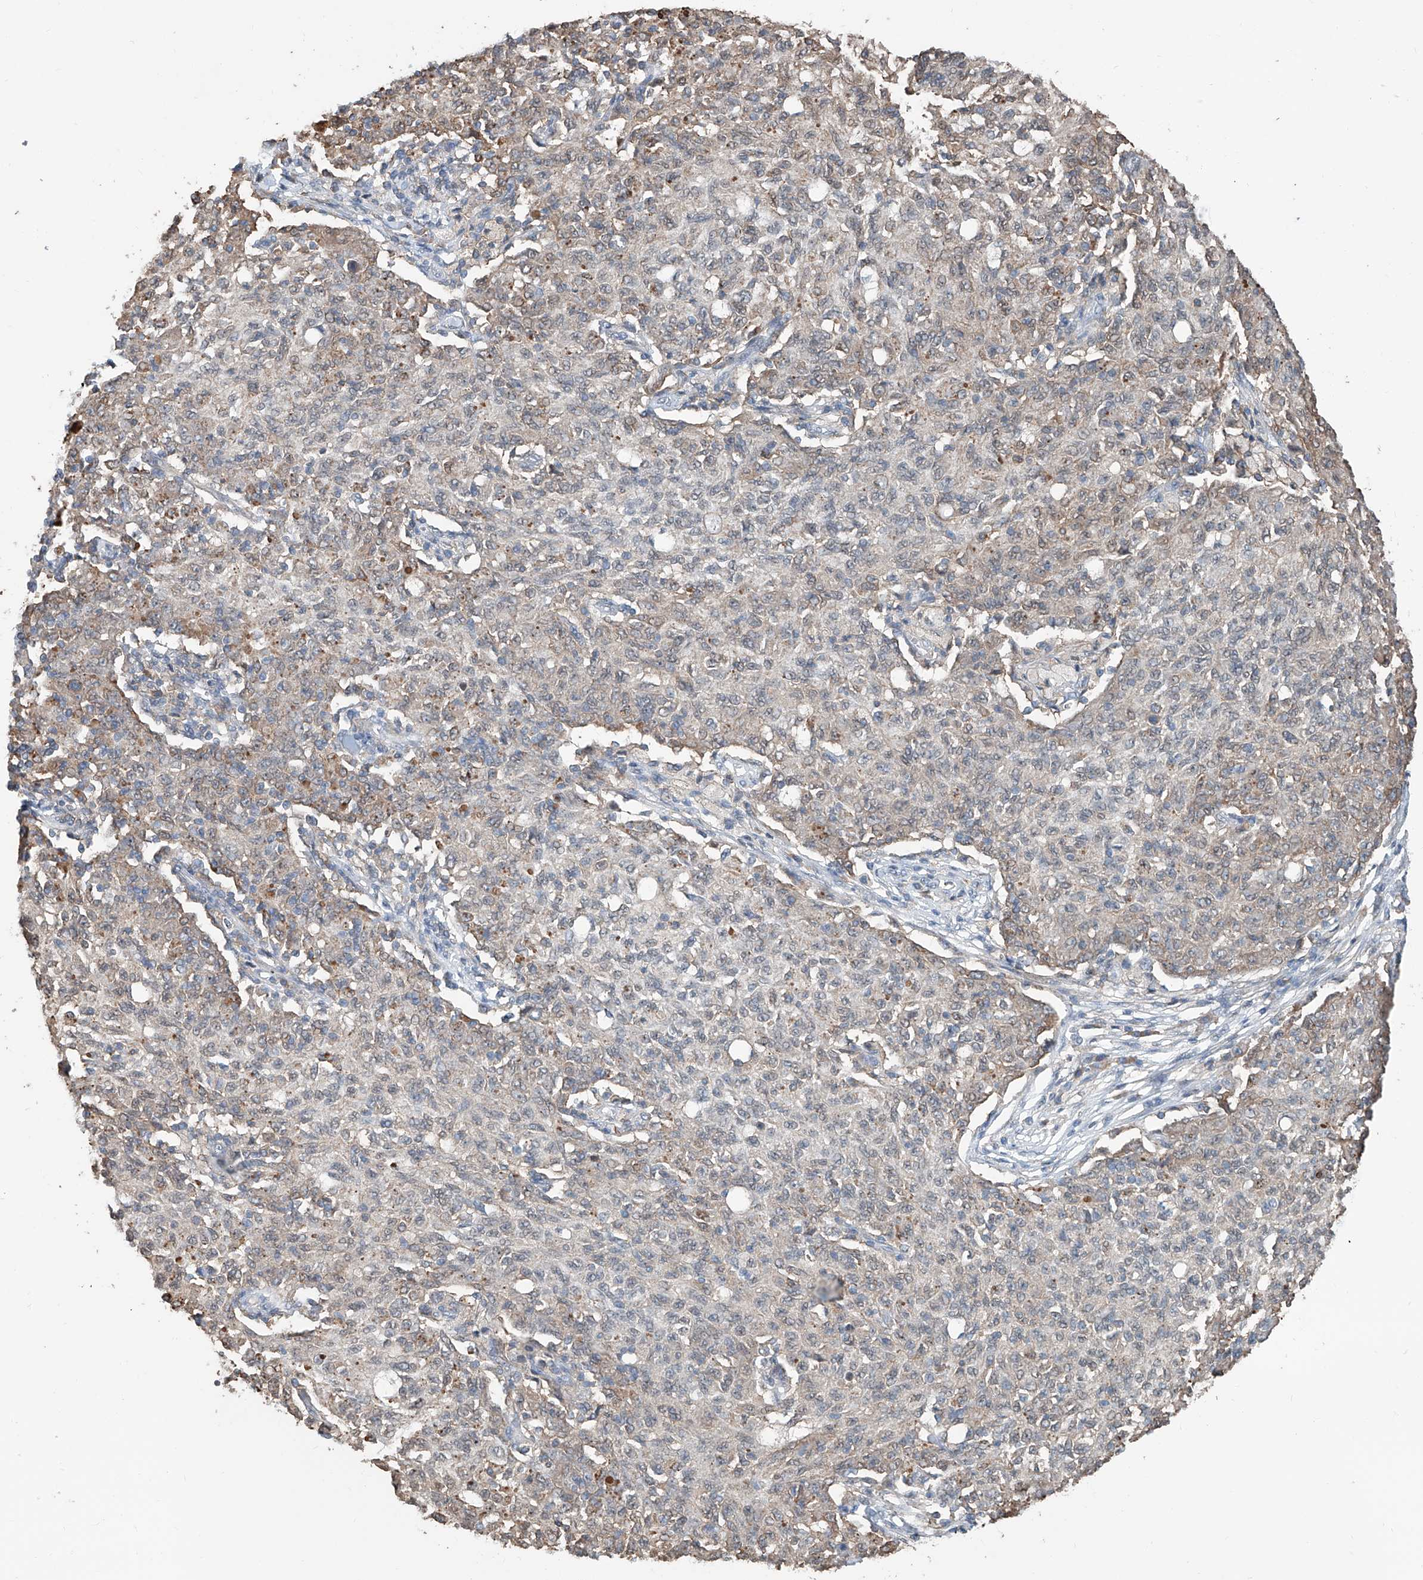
{"staining": {"intensity": "weak", "quantity": "25%-75%", "location": "cytoplasmic/membranous"}, "tissue": "ovarian cancer", "cell_type": "Tumor cells", "image_type": "cancer", "snomed": [{"axis": "morphology", "description": "Carcinoma, endometroid"}, {"axis": "topography", "description": "Ovary"}], "caption": "There is low levels of weak cytoplasmic/membranous staining in tumor cells of endometroid carcinoma (ovarian), as demonstrated by immunohistochemical staining (brown color).", "gene": "KCNK10", "patient": {"sex": "female", "age": 42}}